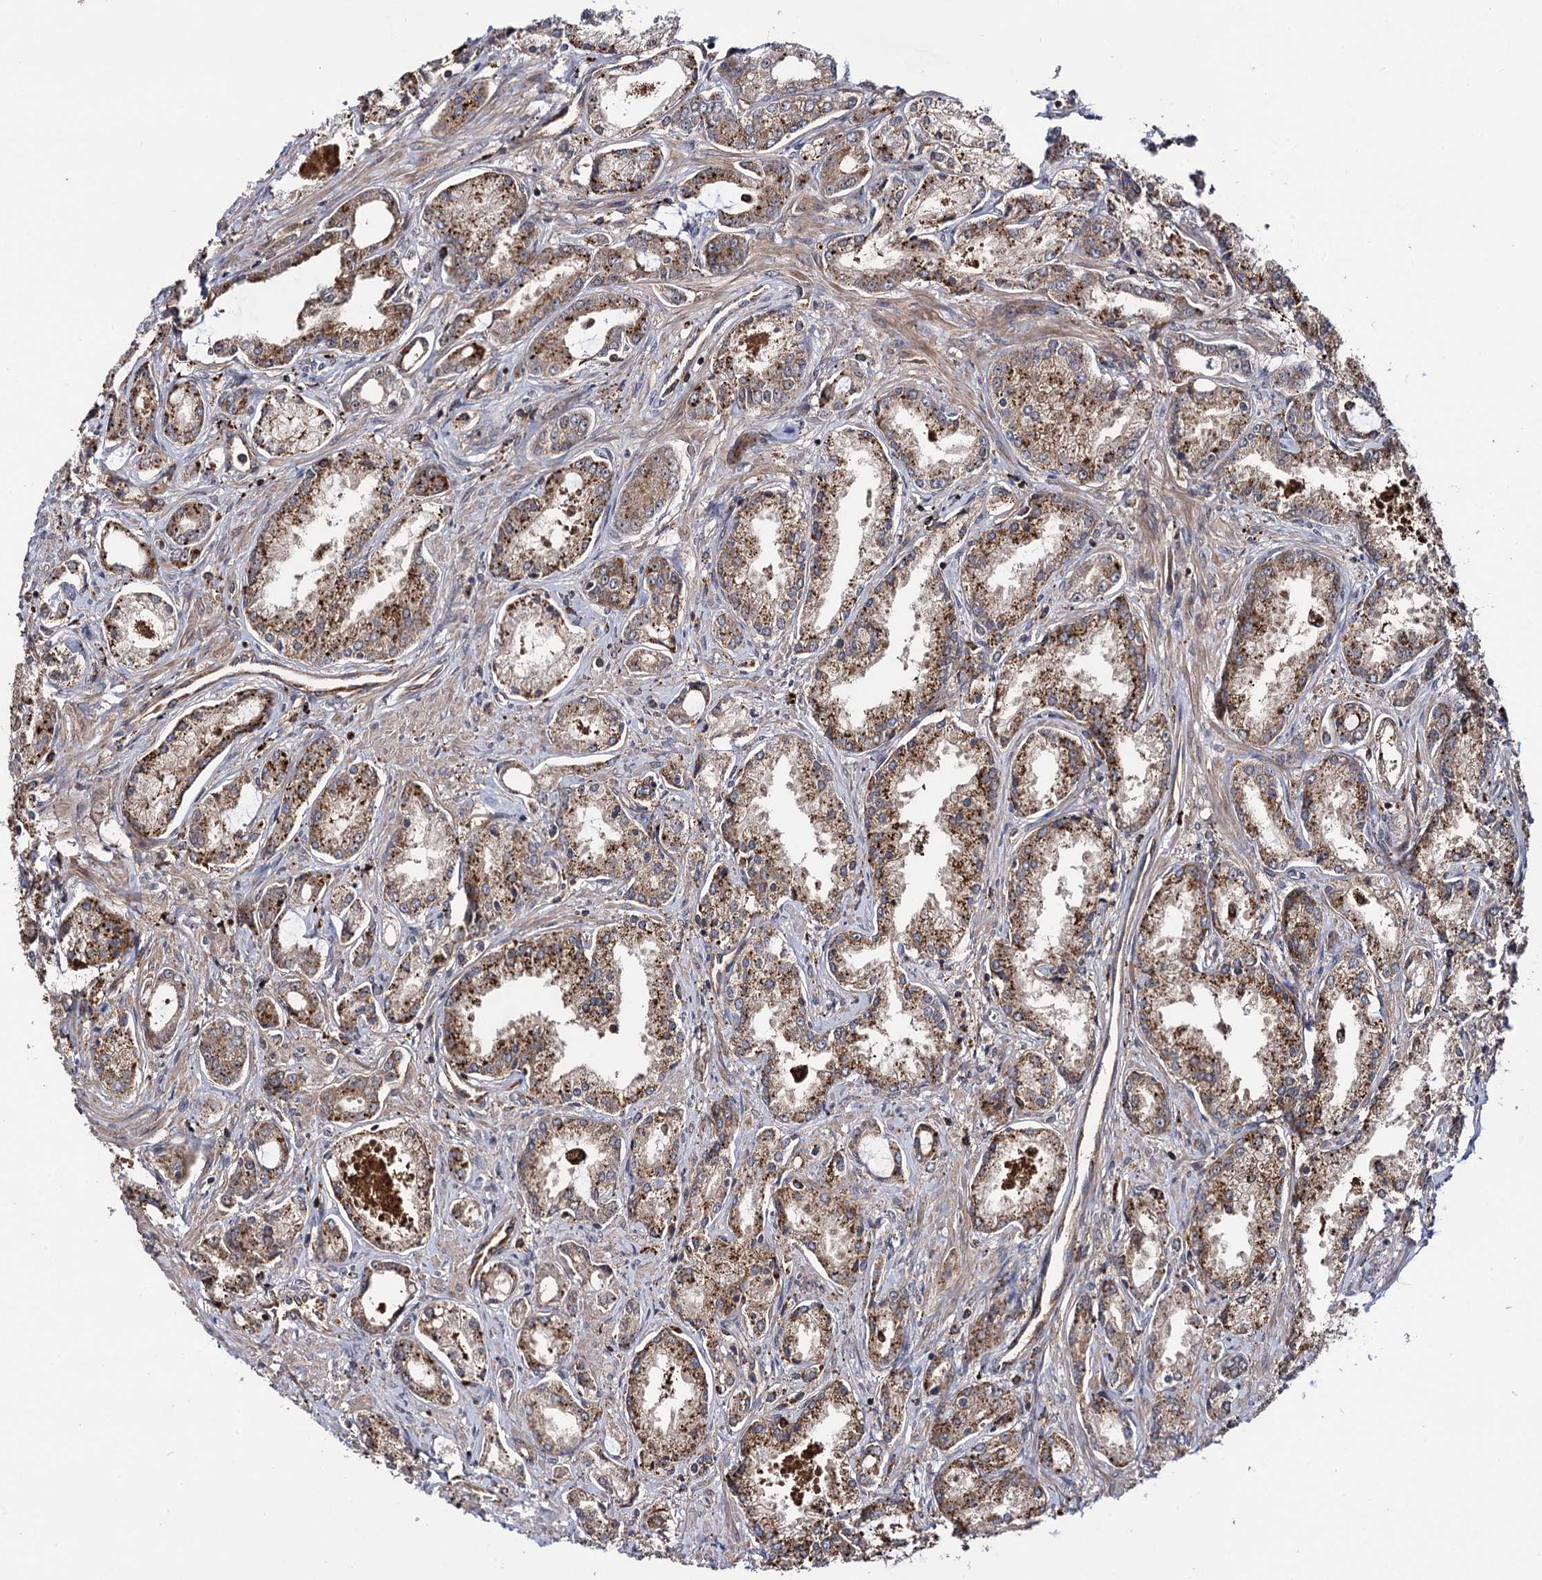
{"staining": {"intensity": "moderate", "quantity": ">75%", "location": "cytoplasmic/membranous"}, "tissue": "prostate cancer", "cell_type": "Tumor cells", "image_type": "cancer", "snomed": [{"axis": "morphology", "description": "Adenocarcinoma, Low grade"}, {"axis": "topography", "description": "Prostate"}], "caption": "DAB (3,3'-diaminobenzidine) immunohistochemical staining of prostate cancer demonstrates moderate cytoplasmic/membranous protein staining in approximately >75% of tumor cells.", "gene": "MICAL2", "patient": {"sex": "male", "age": 68}}